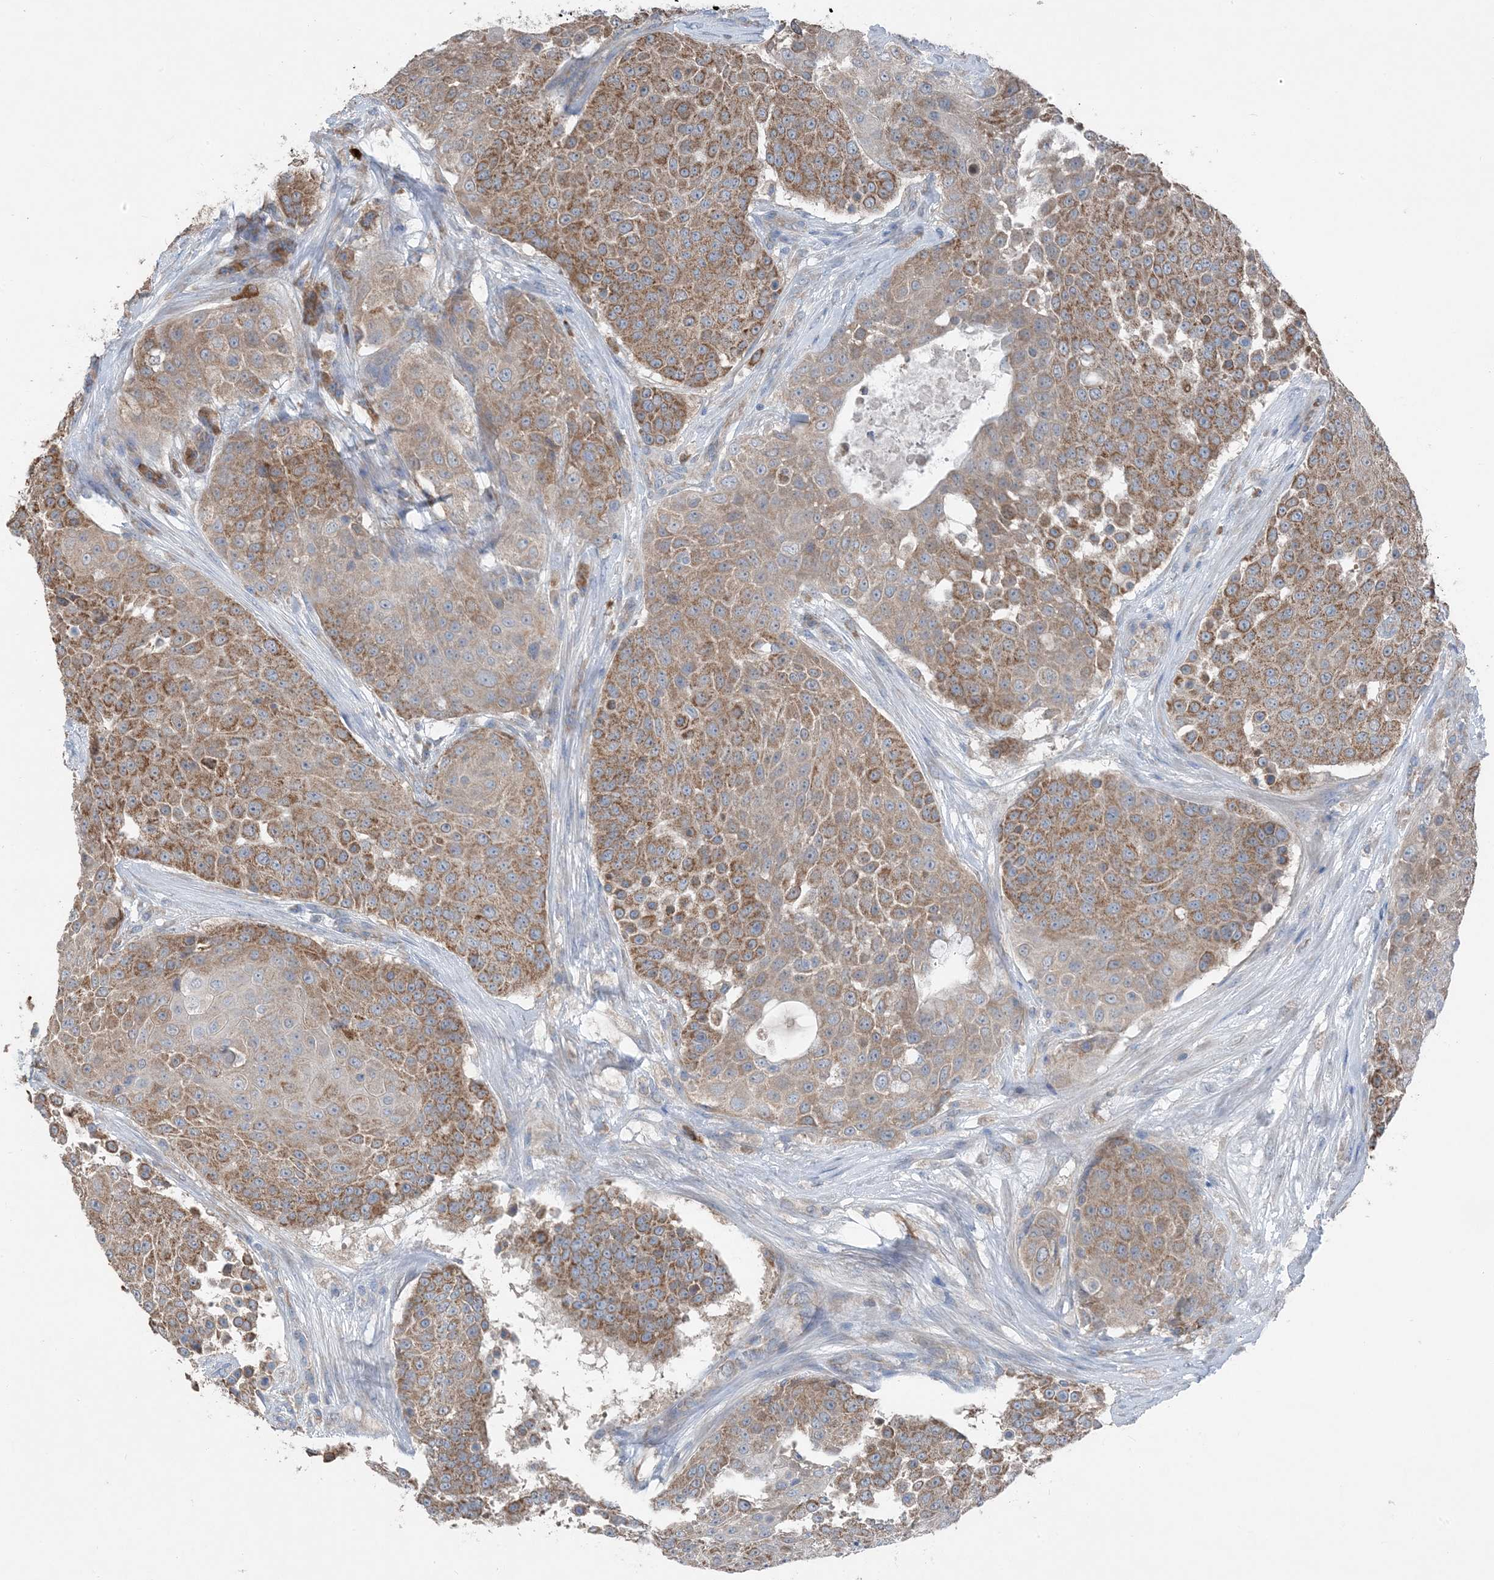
{"staining": {"intensity": "moderate", "quantity": ">75%", "location": "cytoplasmic/membranous"}, "tissue": "urothelial cancer", "cell_type": "Tumor cells", "image_type": "cancer", "snomed": [{"axis": "morphology", "description": "Urothelial carcinoma, High grade"}, {"axis": "topography", "description": "Urinary bladder"}], "caption": "Immunohistochemical staining of urothelial cancer reveals medium levels of moderate cytoplasmic/membranous positivity in approximately >75% of tumor cells. Nuclei are stained in blue.", "gene": "DHX30", "patient": {"sex": "female", "age": 63}}